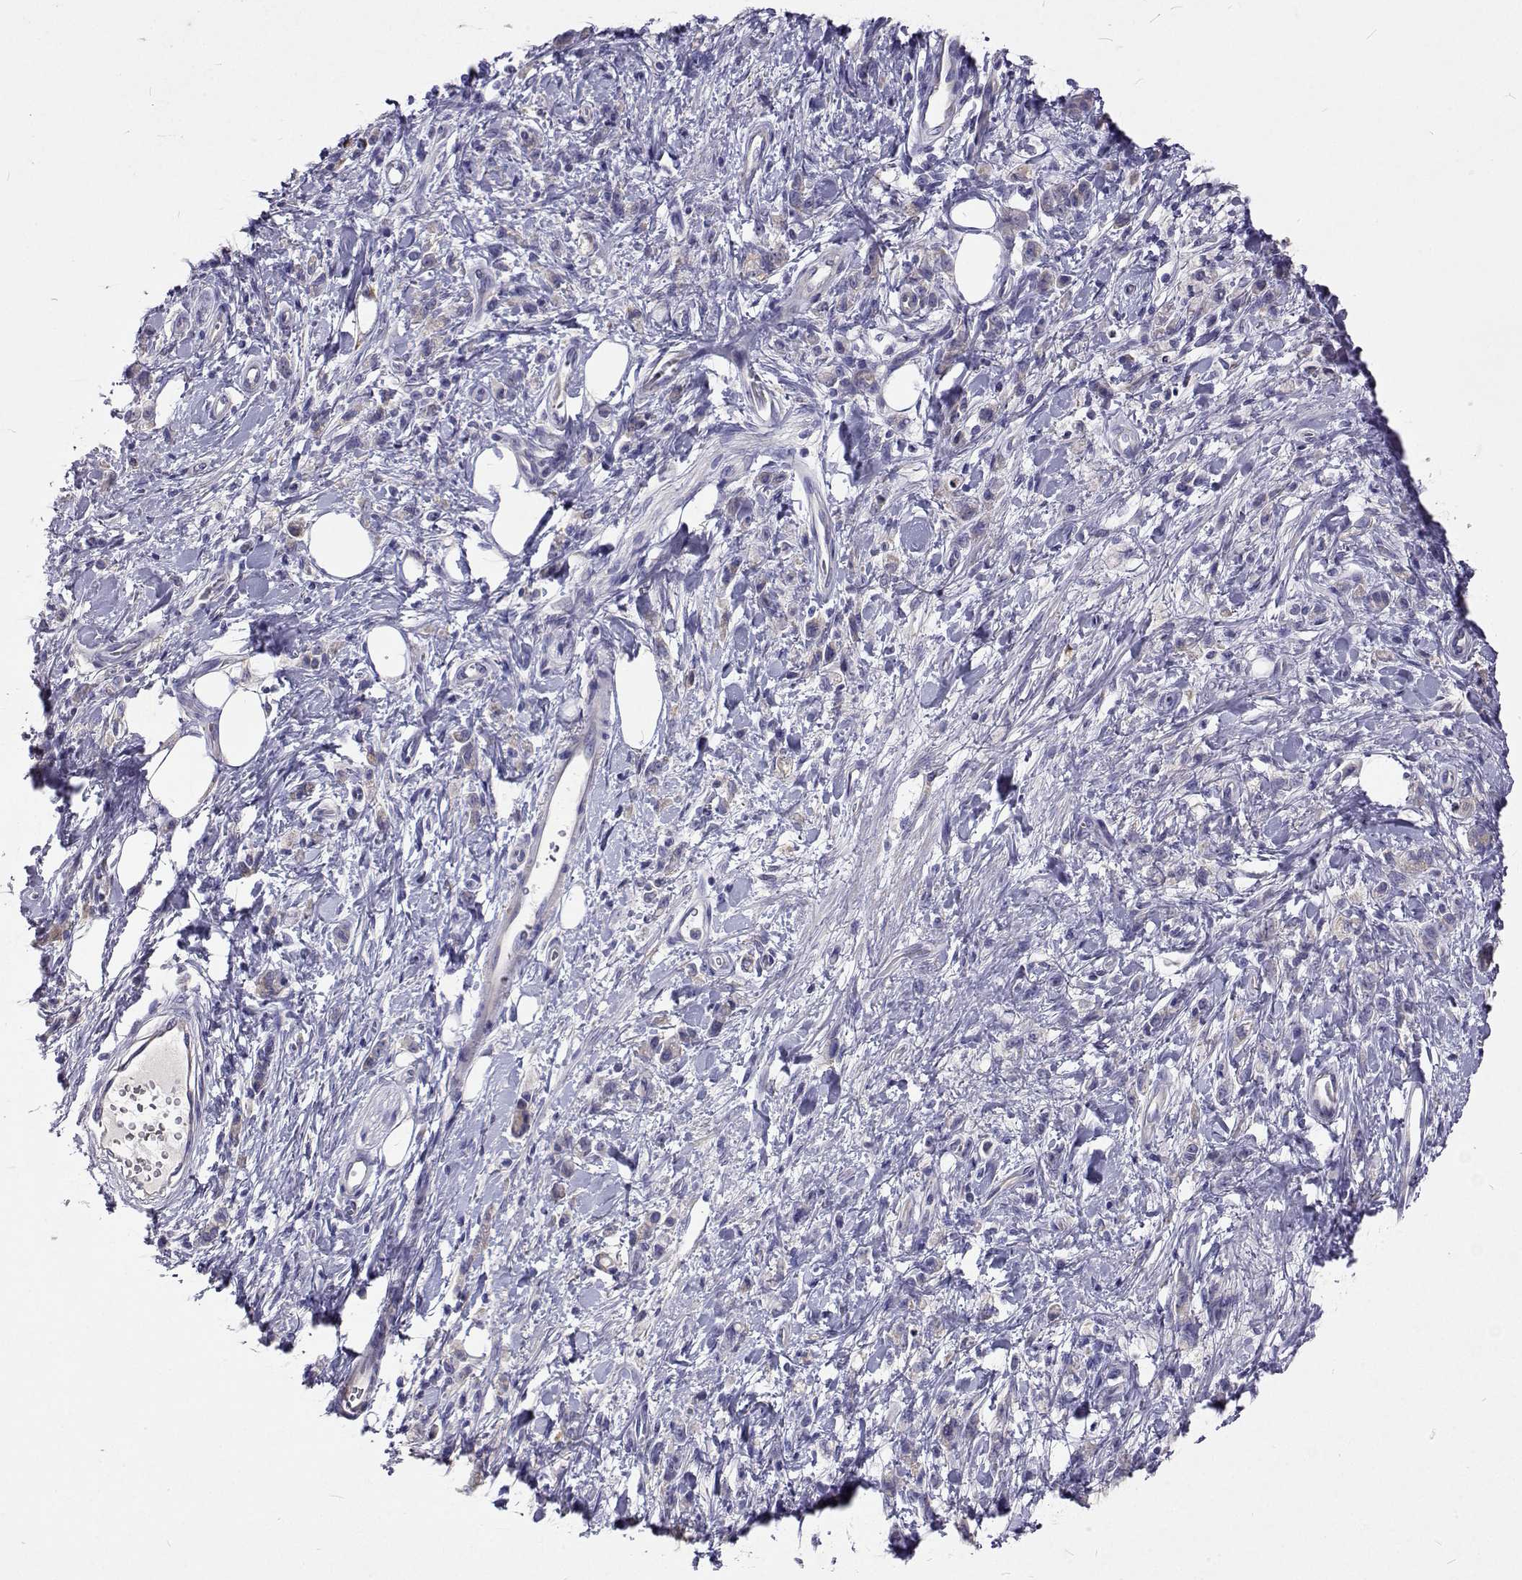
{"staining": {"intensity": "negative", "quantity": "none", "location": "none"}, "tissue": "stomach cancer", "cell_type": "Tumor cells", "image_type": "cancer", "snomed": [{"axis": "morphology", "description": "Adenocarcinoma, NOS"}, {"axis": "topography", "description": "Stomach"}], "caption": "DAB immunohistochemical staining of human stomach adenocarcinoma demonstrates no significant staining in tumor cells.", "gene": "LHFPL7", "patient": {"sex": "male", "age": 77}}